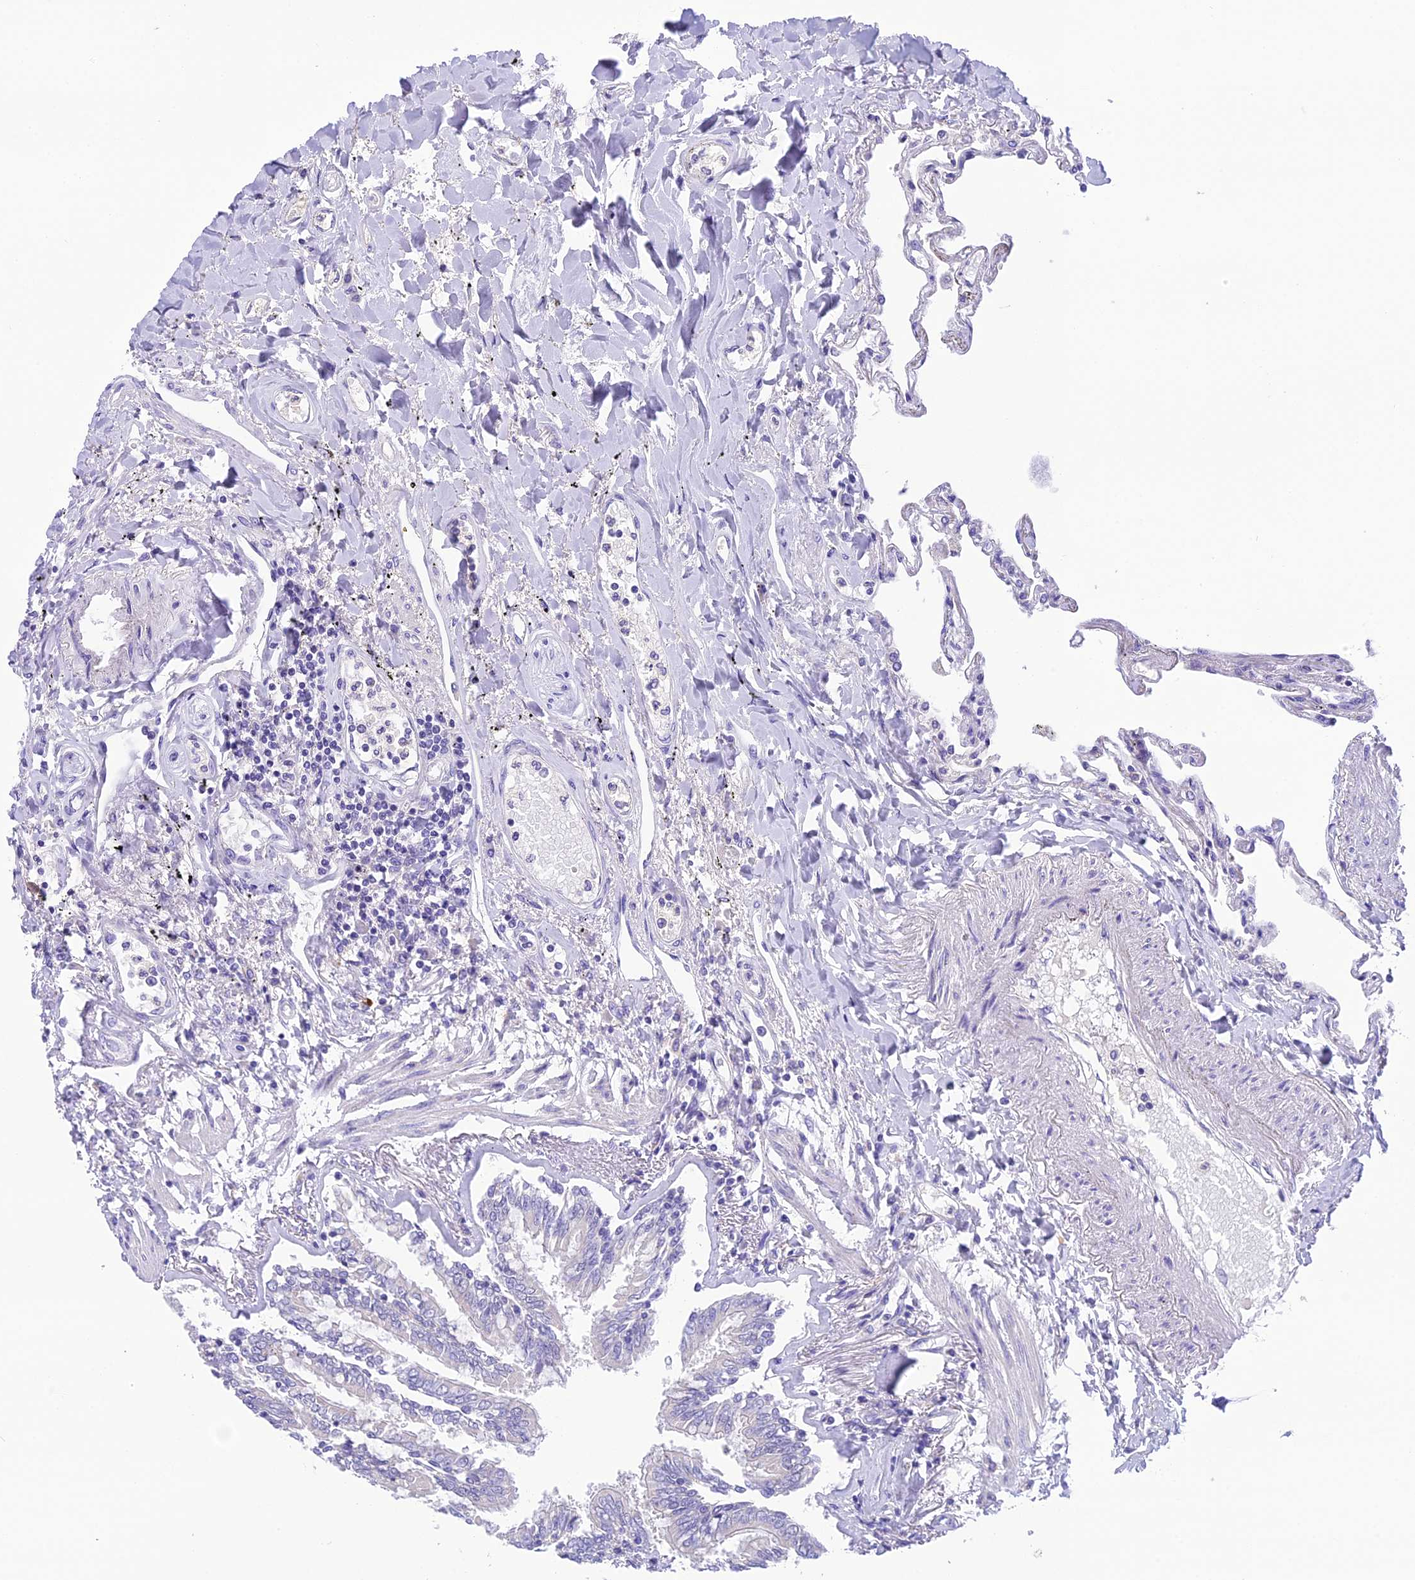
{"staining": {"intensity": "negative", "quantity": "none", "location": "none"}, "tissue": "lung", "cell_type": "Alveolar cells", "image_type": "normal", "snomed": [{"axis": "morphology", "description": "Normal tissue, NOS"}, {"axis": "topography", "description": "Lung"}], "caption": "This is a micrograph of IHC staining of normal lung, which shows no positivity in alveolar cells.", "gene": "KIAA0408", "patient": {"sex": "female", "age": 67}}